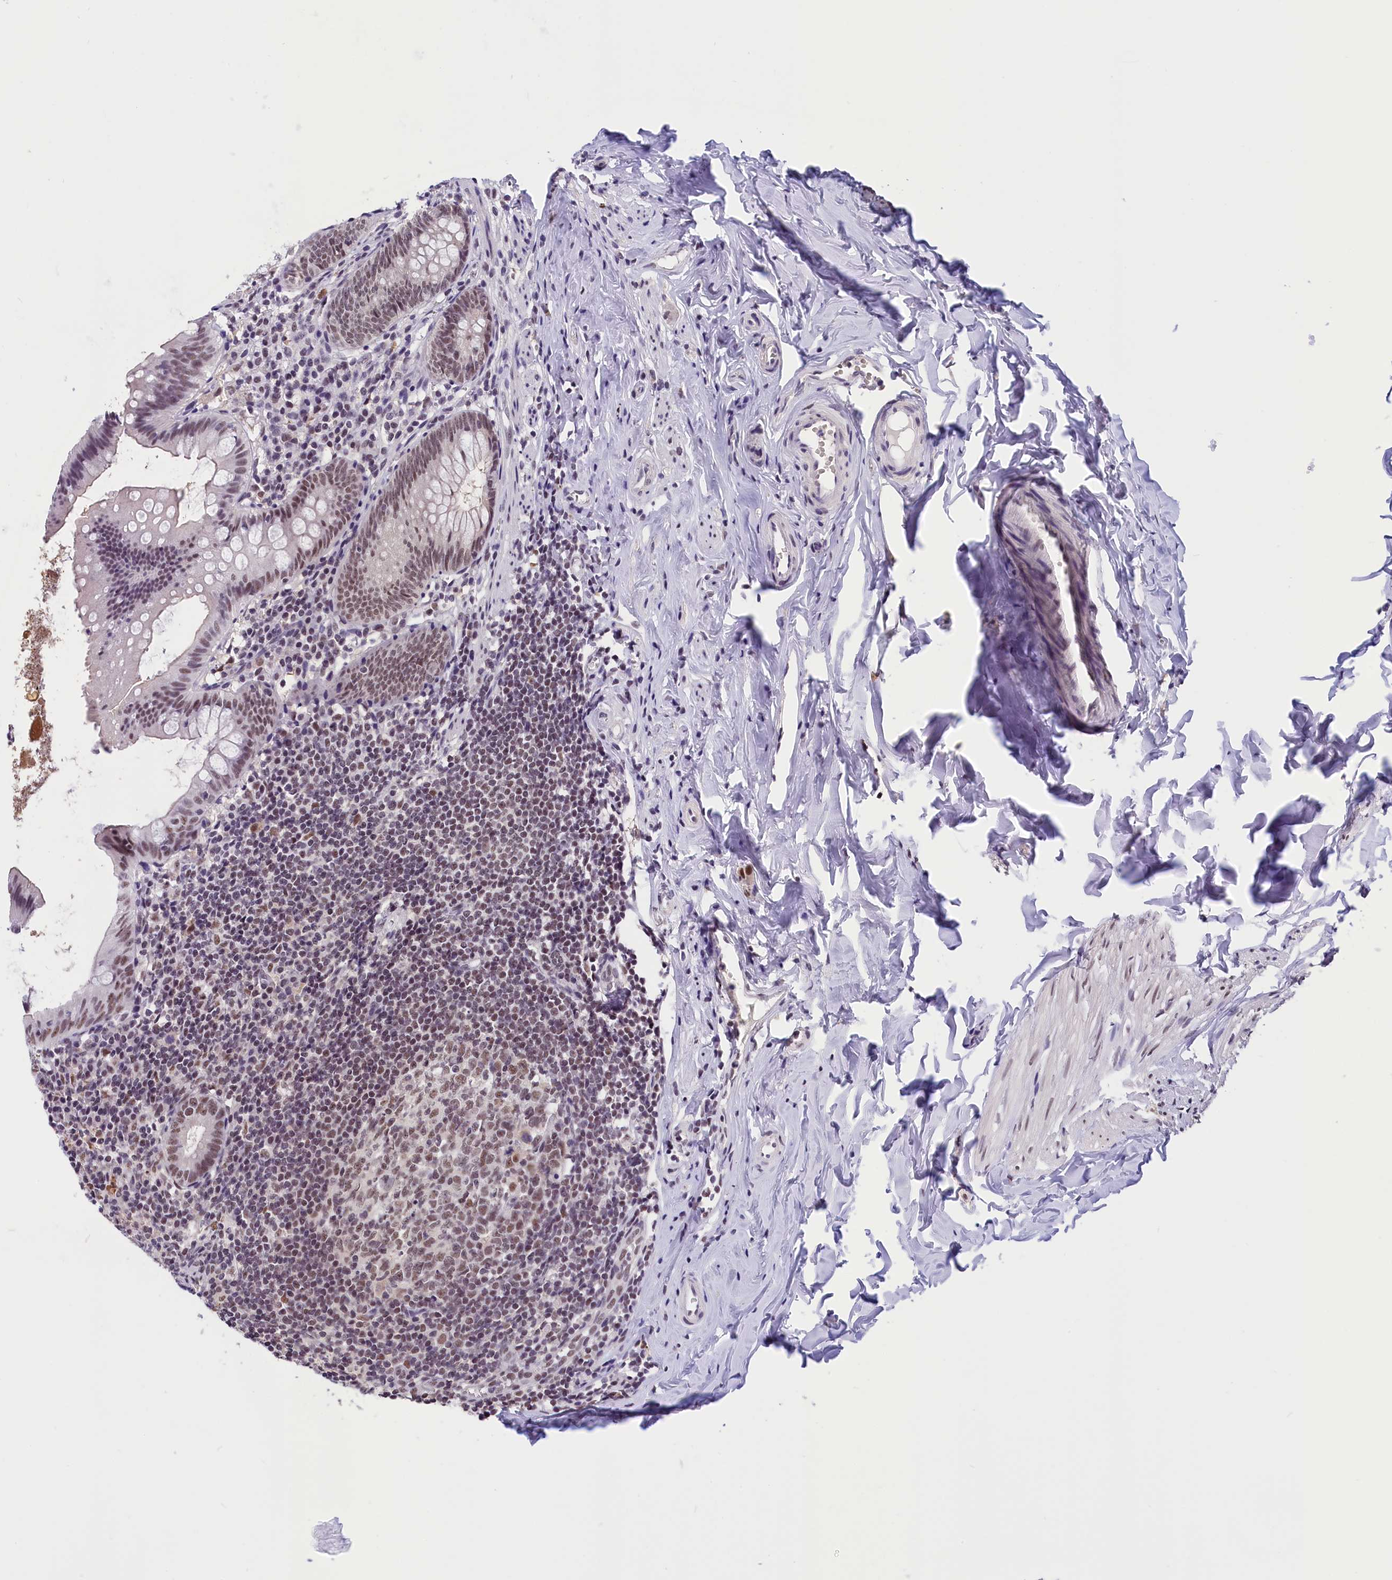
{"staining": {"intensity": "moderate", "quantity": "<25%", "location": "nuclear"}, "tissue": "appendix", "cell_type": "Glandular cells", "image_type": "normal", "snomed": [{"axis": "morphology", "description": "Normal tissue, NOS"}, {"axis": "topography", "description": "Appendix"}], "caption": "Glandular cells demonstrate low levels of moderate nuclear expression in about <25% of cells in unremarkable appendix.", "gene": "ZC3H4", "patient": {"sex": "female", "age": 51}}